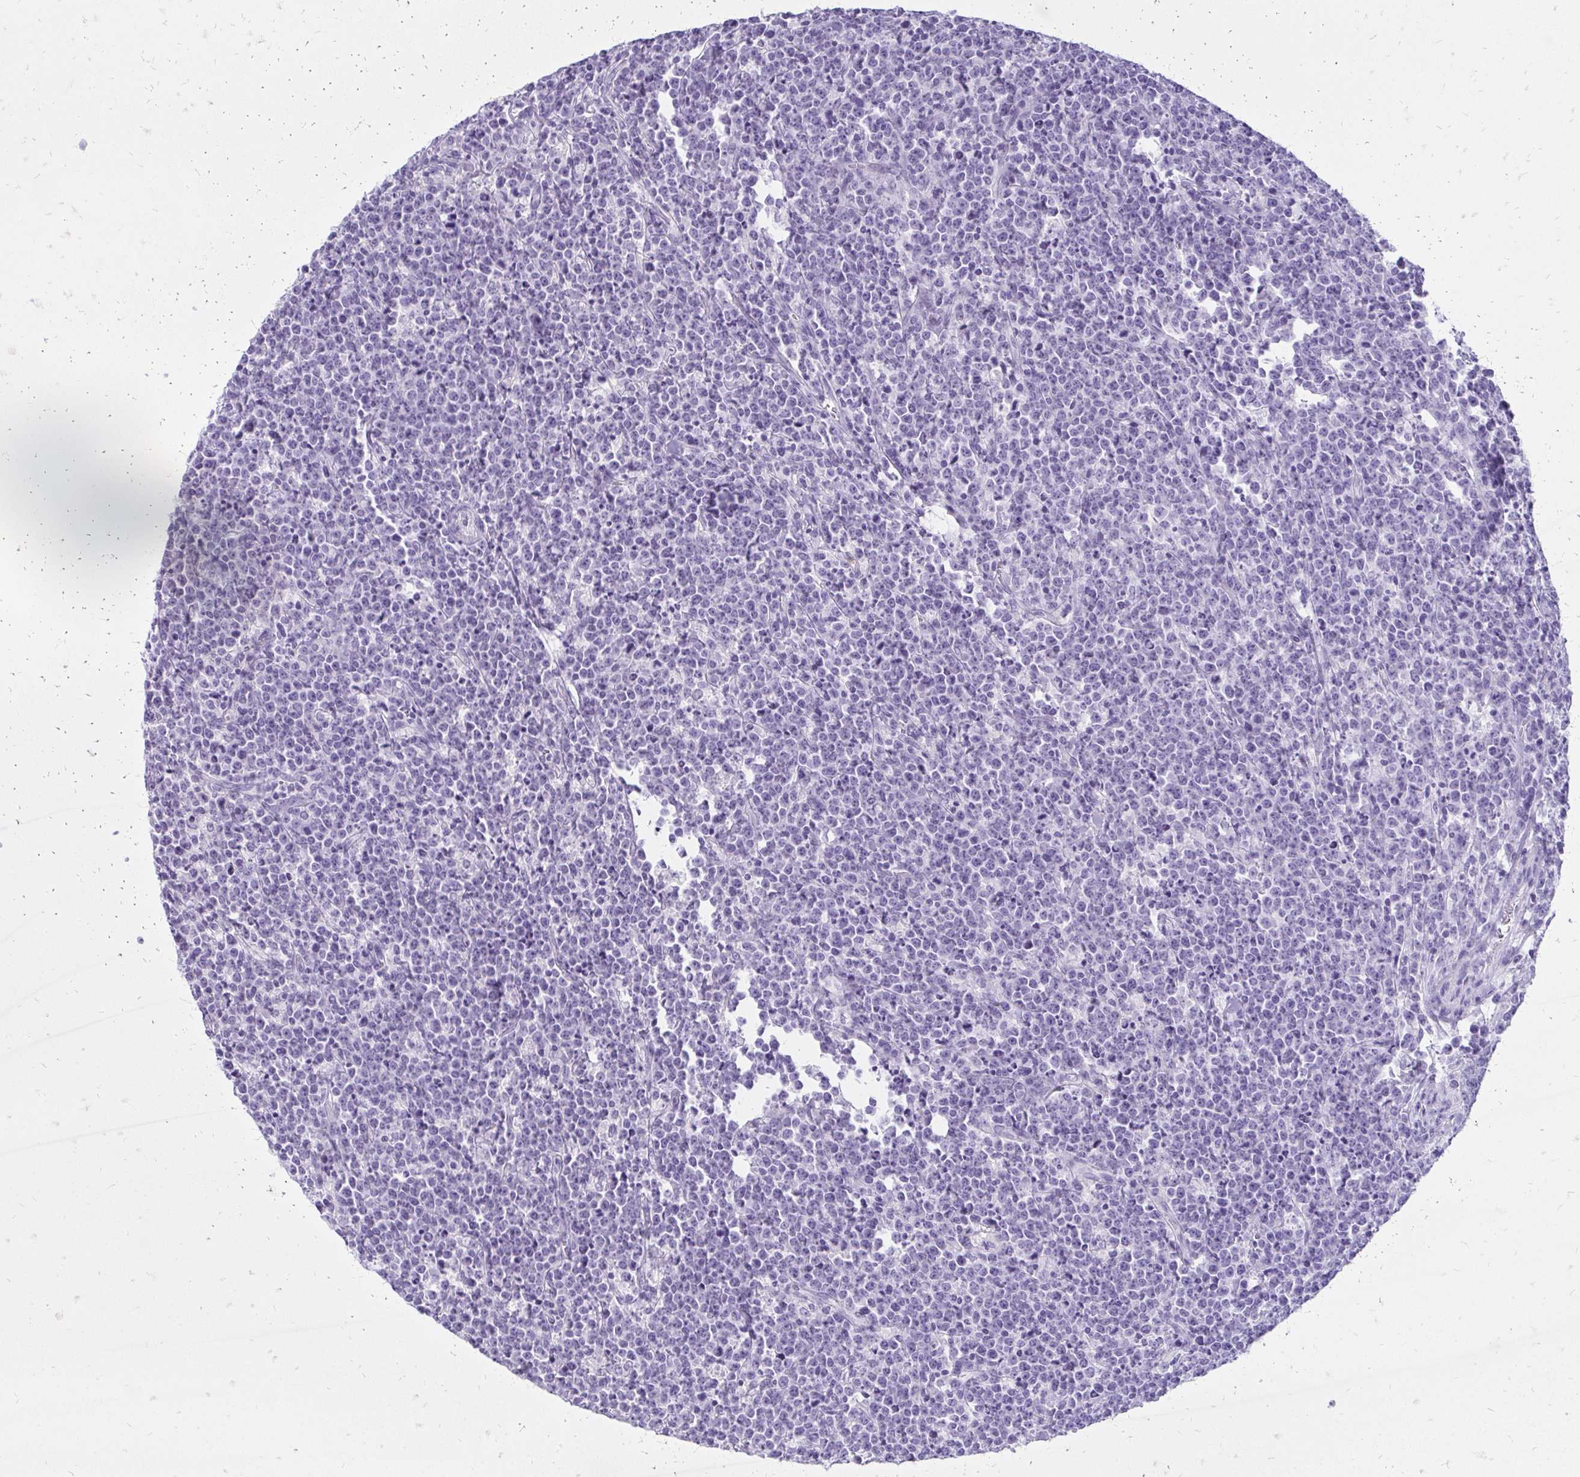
{"staining": {"intensity": "negative", "quantity": "none", "location": "none"}, "tissue": "lymphoma", "cell_type": "Tumor cells", "image_type": "cancer", "snomed": [{"axis": "morphology", "description": "Malignant lymphoma, non-Hodgkin's type, High grade"}, {"axis": "topography", "description": "Small intestine"}], "caption": "Human high-grade malignant lymphoma, non-Hodgkin's type stained for a protein using immunohistochemistry (IHC) demonstrates no staining in tumor cells.", "gene": "SLC32A1", "patient": {"sex": "female", "age": 56}}